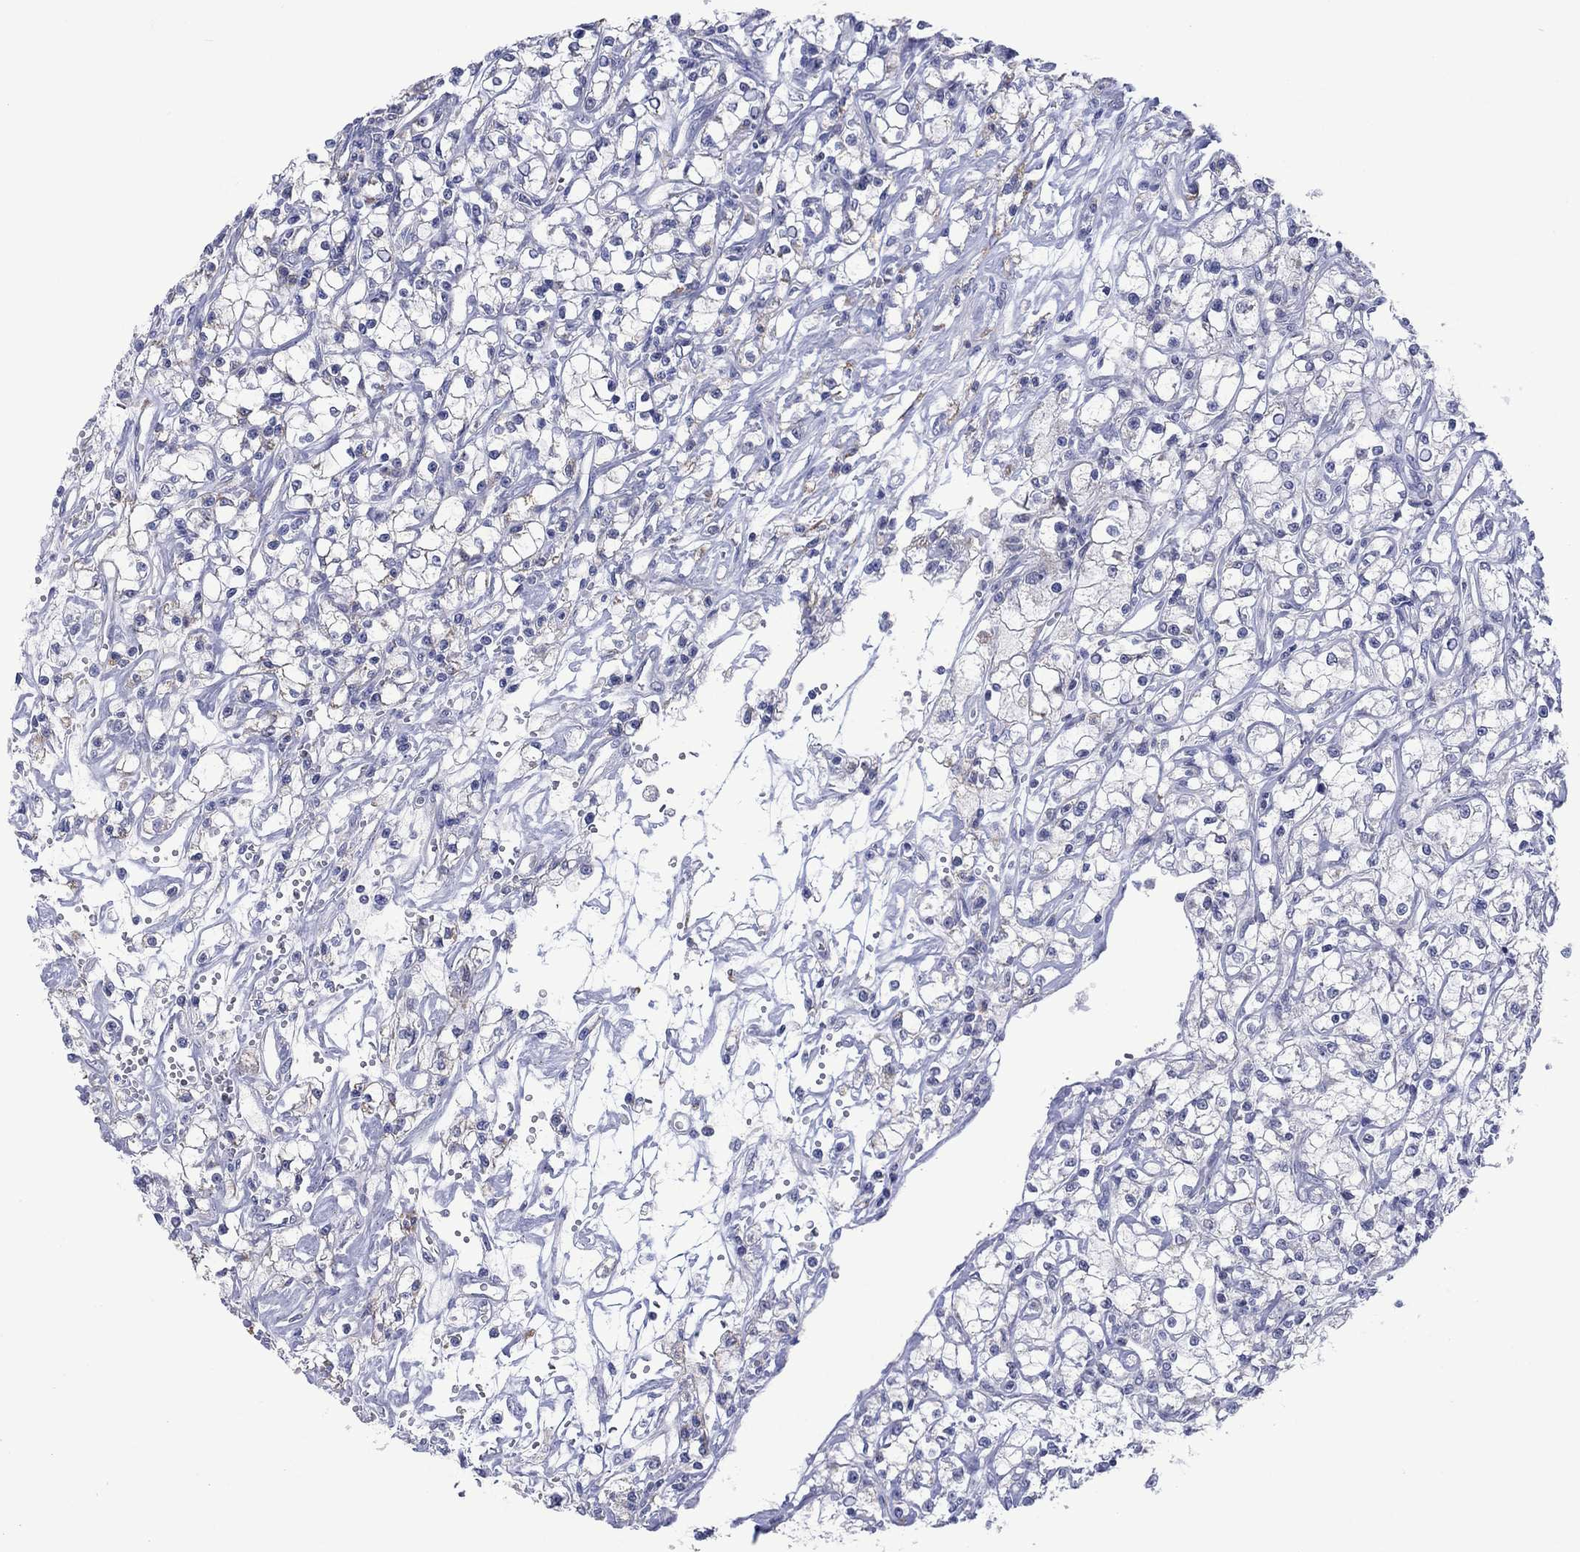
{"staining": {"intensity": "negative", "quantity": "none", "location": "none"}, "tissue": "renal cancer", "cell_type": "Tumor cells", "image_type": "cancer", "snomed": [{"axis": "morphology", "description": "Adenocarcinoma, NOS"}, {"axis": "topography", "description": "Kidney"}], "caption": "High magnification brightfield microscopy of renal cancer stained with DAB (brown) and counterstained with hematoxylin (blue): tumor cells show no significant staining.", "gene": "FER1L6", "patient": {"sex": "female", "age": 59}}